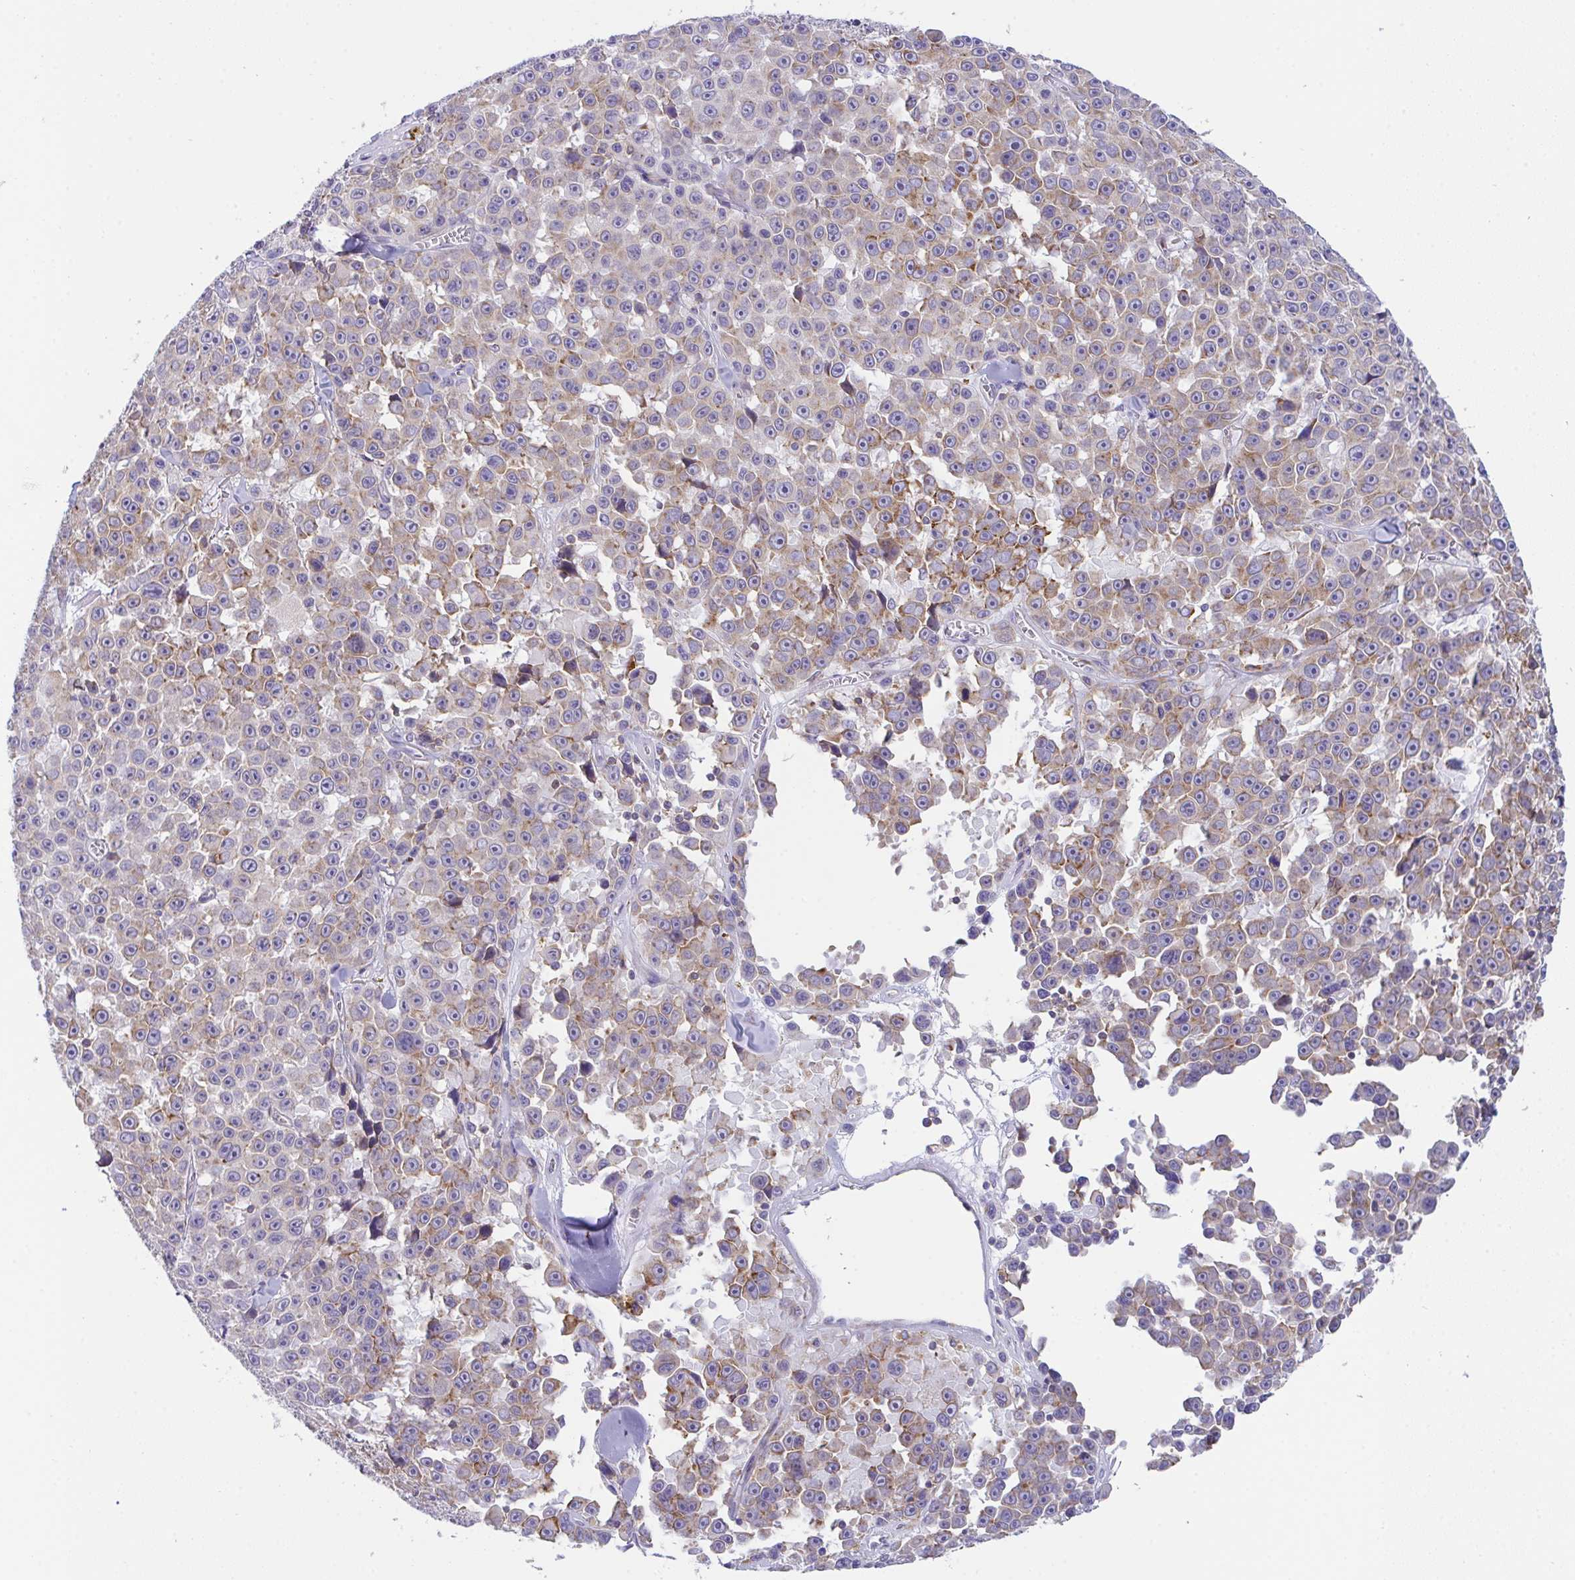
{"staining": {"intensity": "moderate", "quantity": "25%-75%", "location": "cytoplasmic/membranous"}, "tissue": "melanoma", "cell_type": "Tumor cells", "image_type": "cancer", "snomed": [{"axis": "morphology", "description": "Malignant melanoma, NOS"}, {"axis": "topography", "description": "Skin"}], "caption": "Moderate cytoplasmic/membranous staining is identified in about 25%-75% of tumor cells in malignant melanoma. The protein of interest is shown in brown color, while the nuclei are stained blue.", "gene": "MIA3", "patient": {"sex": "female", "age": 66}}